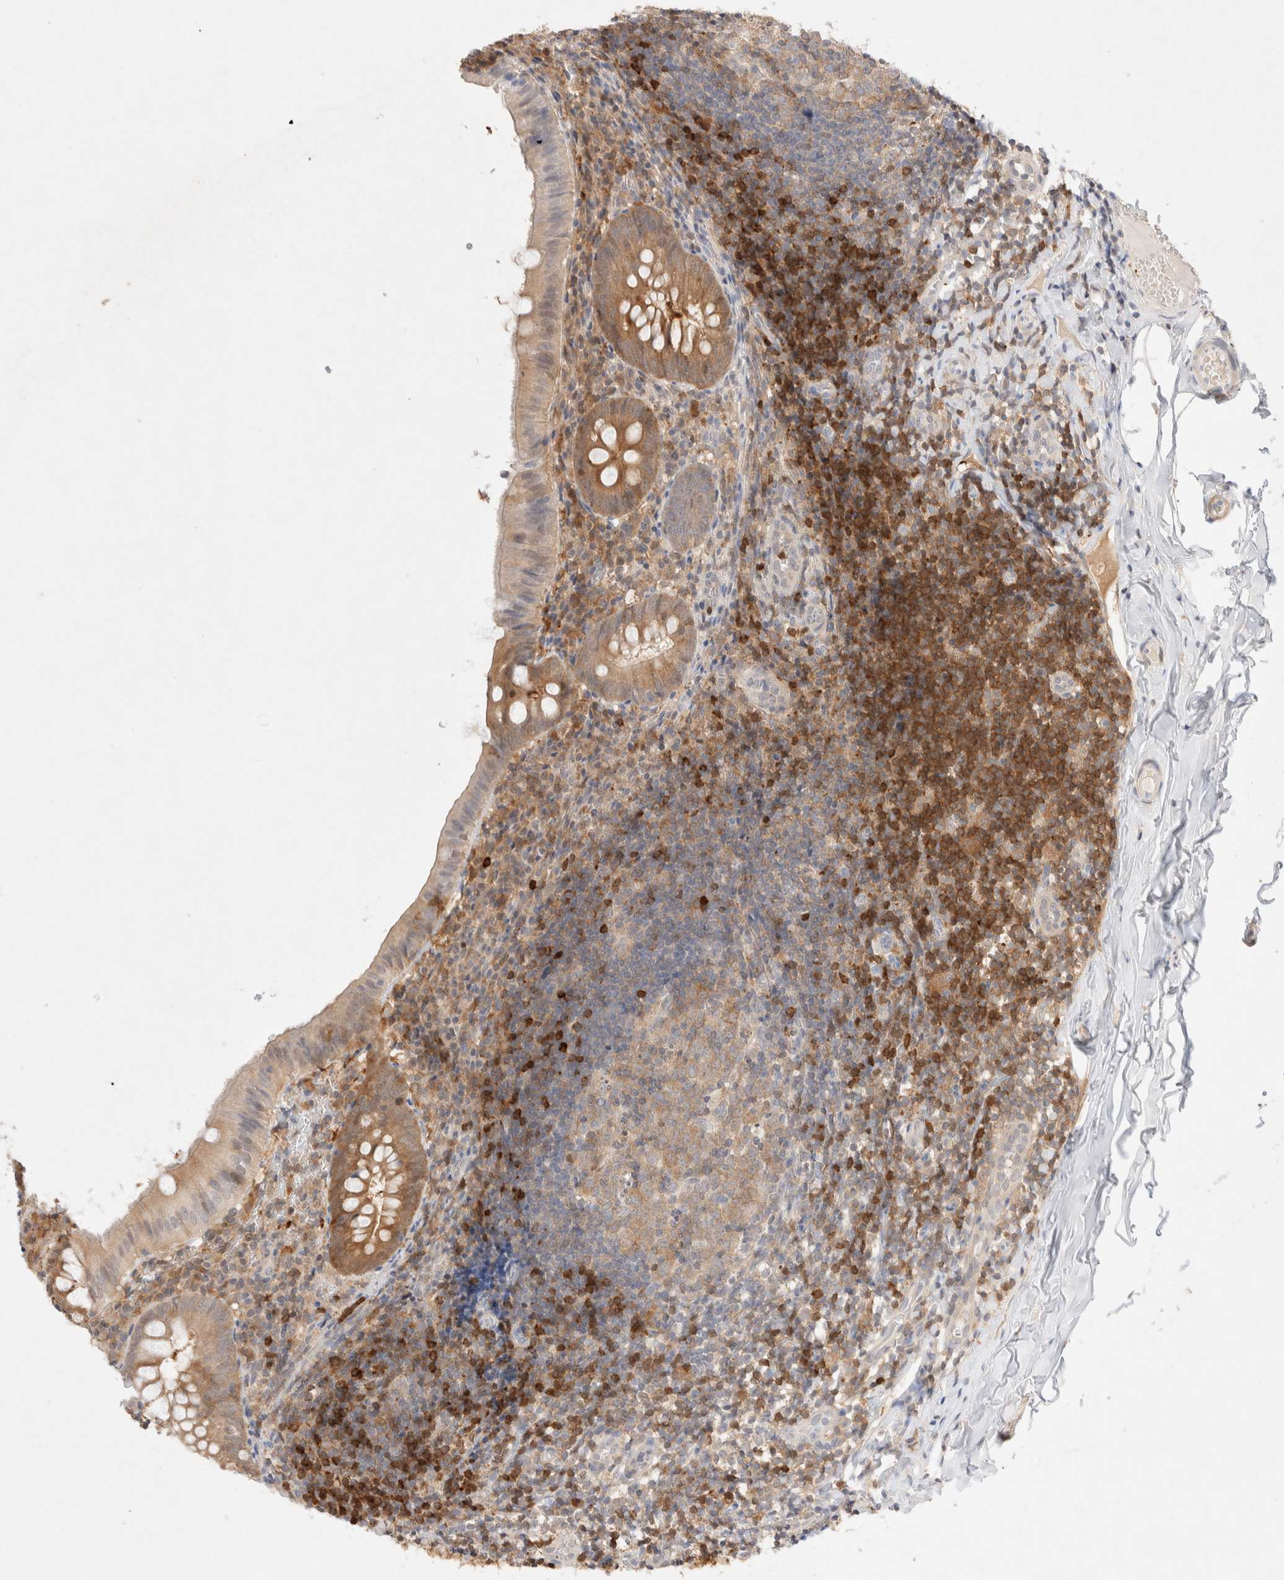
{"staining": {"intensity": "weak", "quantity": ">75%", "location": "cytoplasmic/membranous"}, "tissue": "appendix", "cell_type": "Glandular cells", "image_type": "normal", "snomed": [{"axis": "morphology", "description": "Normal tissue, NOS"}, {"axis": "topography", "description": "Appendix"}], "caption": "Weak cytoplasmic/membranous protein positivity is appreciated in about >75% of glandular cells in appendix.", "gene": "STARD10", "patient": {"sex": "male", "age": 8}}